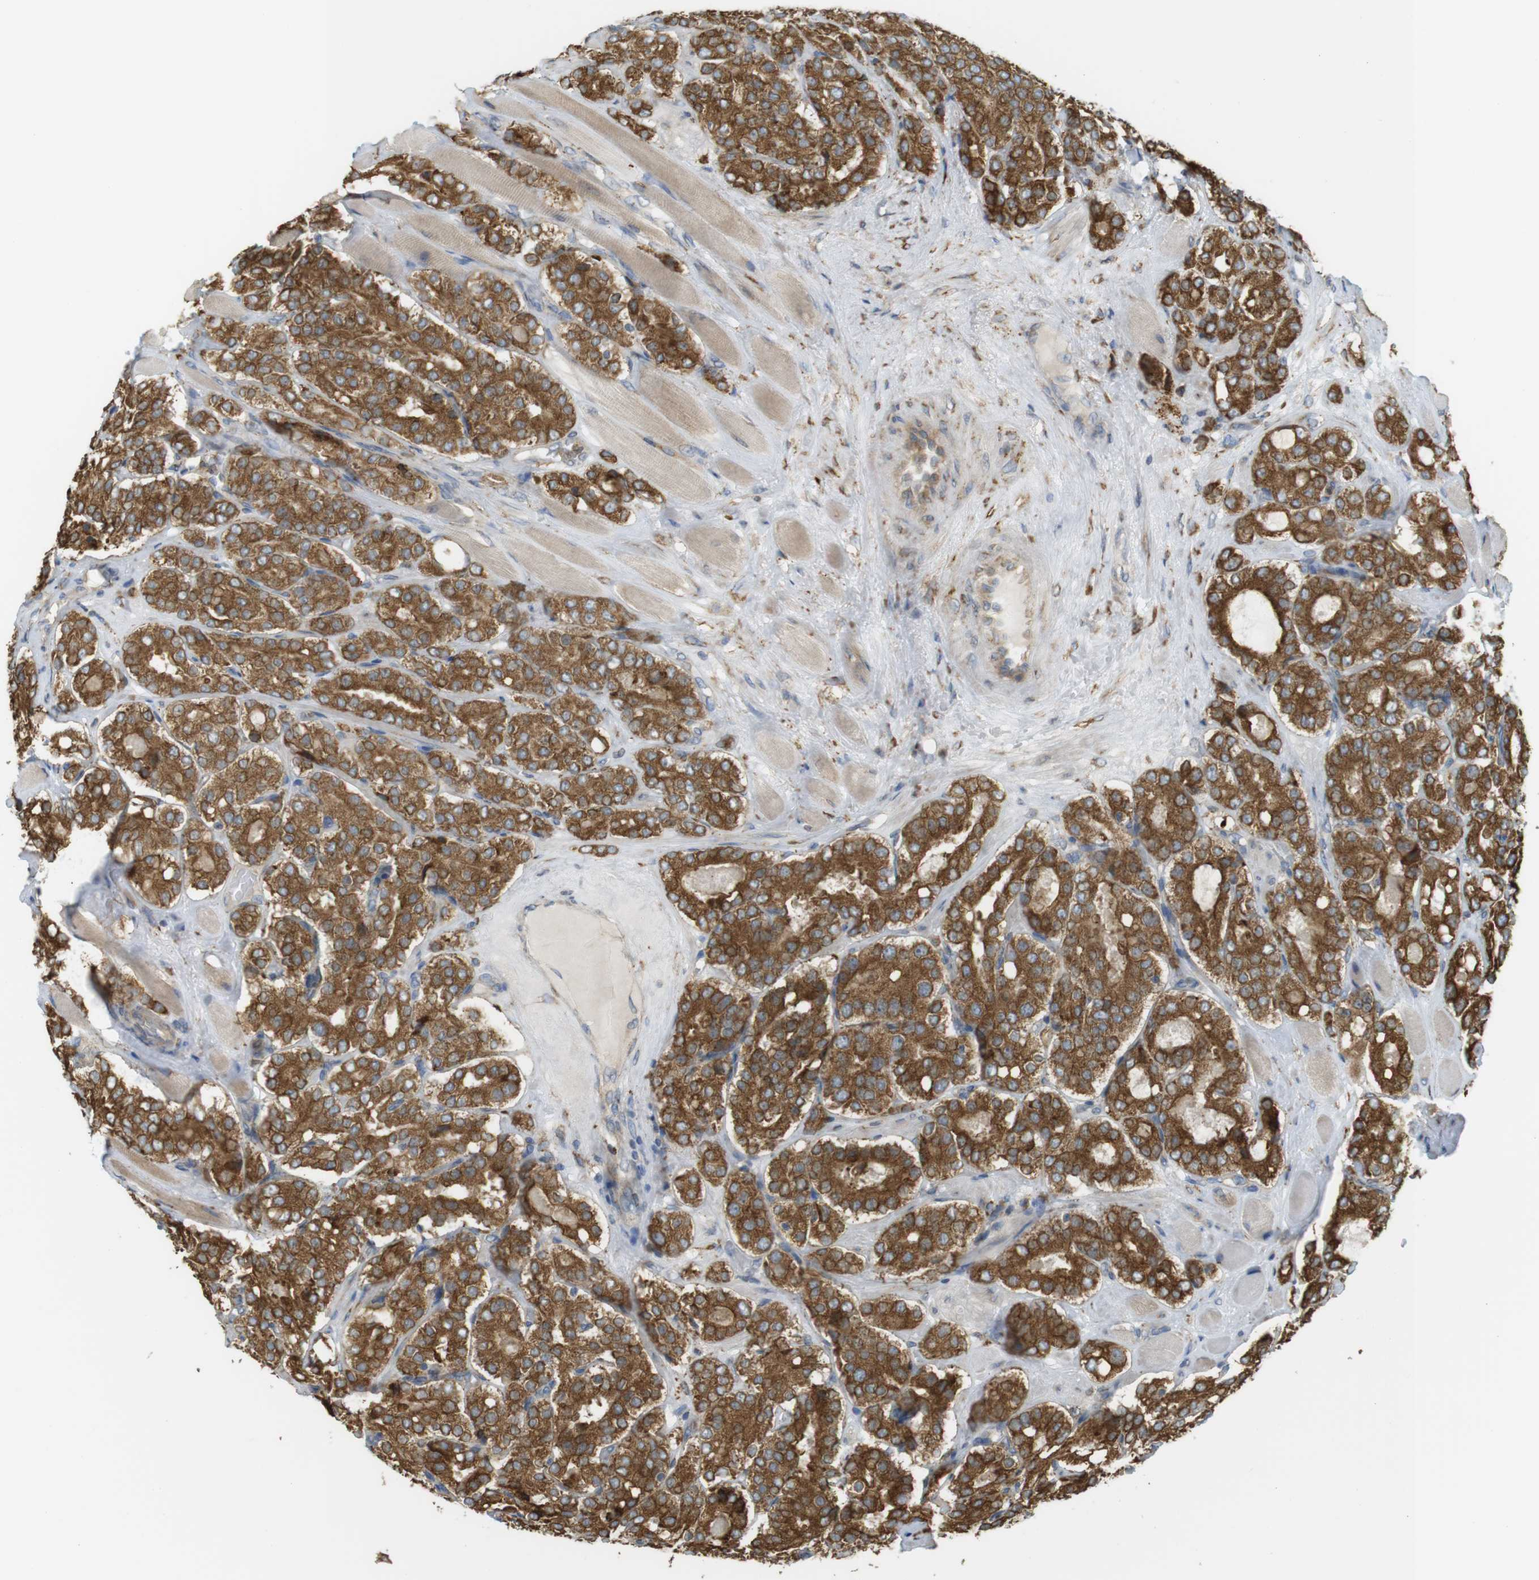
{"staining": {"intensity": "strong", "quantity": ">75%", "location": "cytoplasmic/membranous"}, "tissue": "prostate cancer", "cell_type": "Tumor cells", "image_type": "cancer", "snomed": [{"axis": "morphology", "description": "Adenocarcinoma, High grade"}, {"axis": "topography", "description": "Prostate"}], "caption": "Immunohistochemistry (IHC) image of neoplastic tissue: human prostate cancer stained using immunohistochemistry (IHC) shows high levels of strong protein expression localized specifically in the cytoplasmic/membranous of tumor cells, appearing as a cytoplasmic/membranous brown color.", "gene": "MBOAT2", "patient": {"sex": "male", "age": 65}}